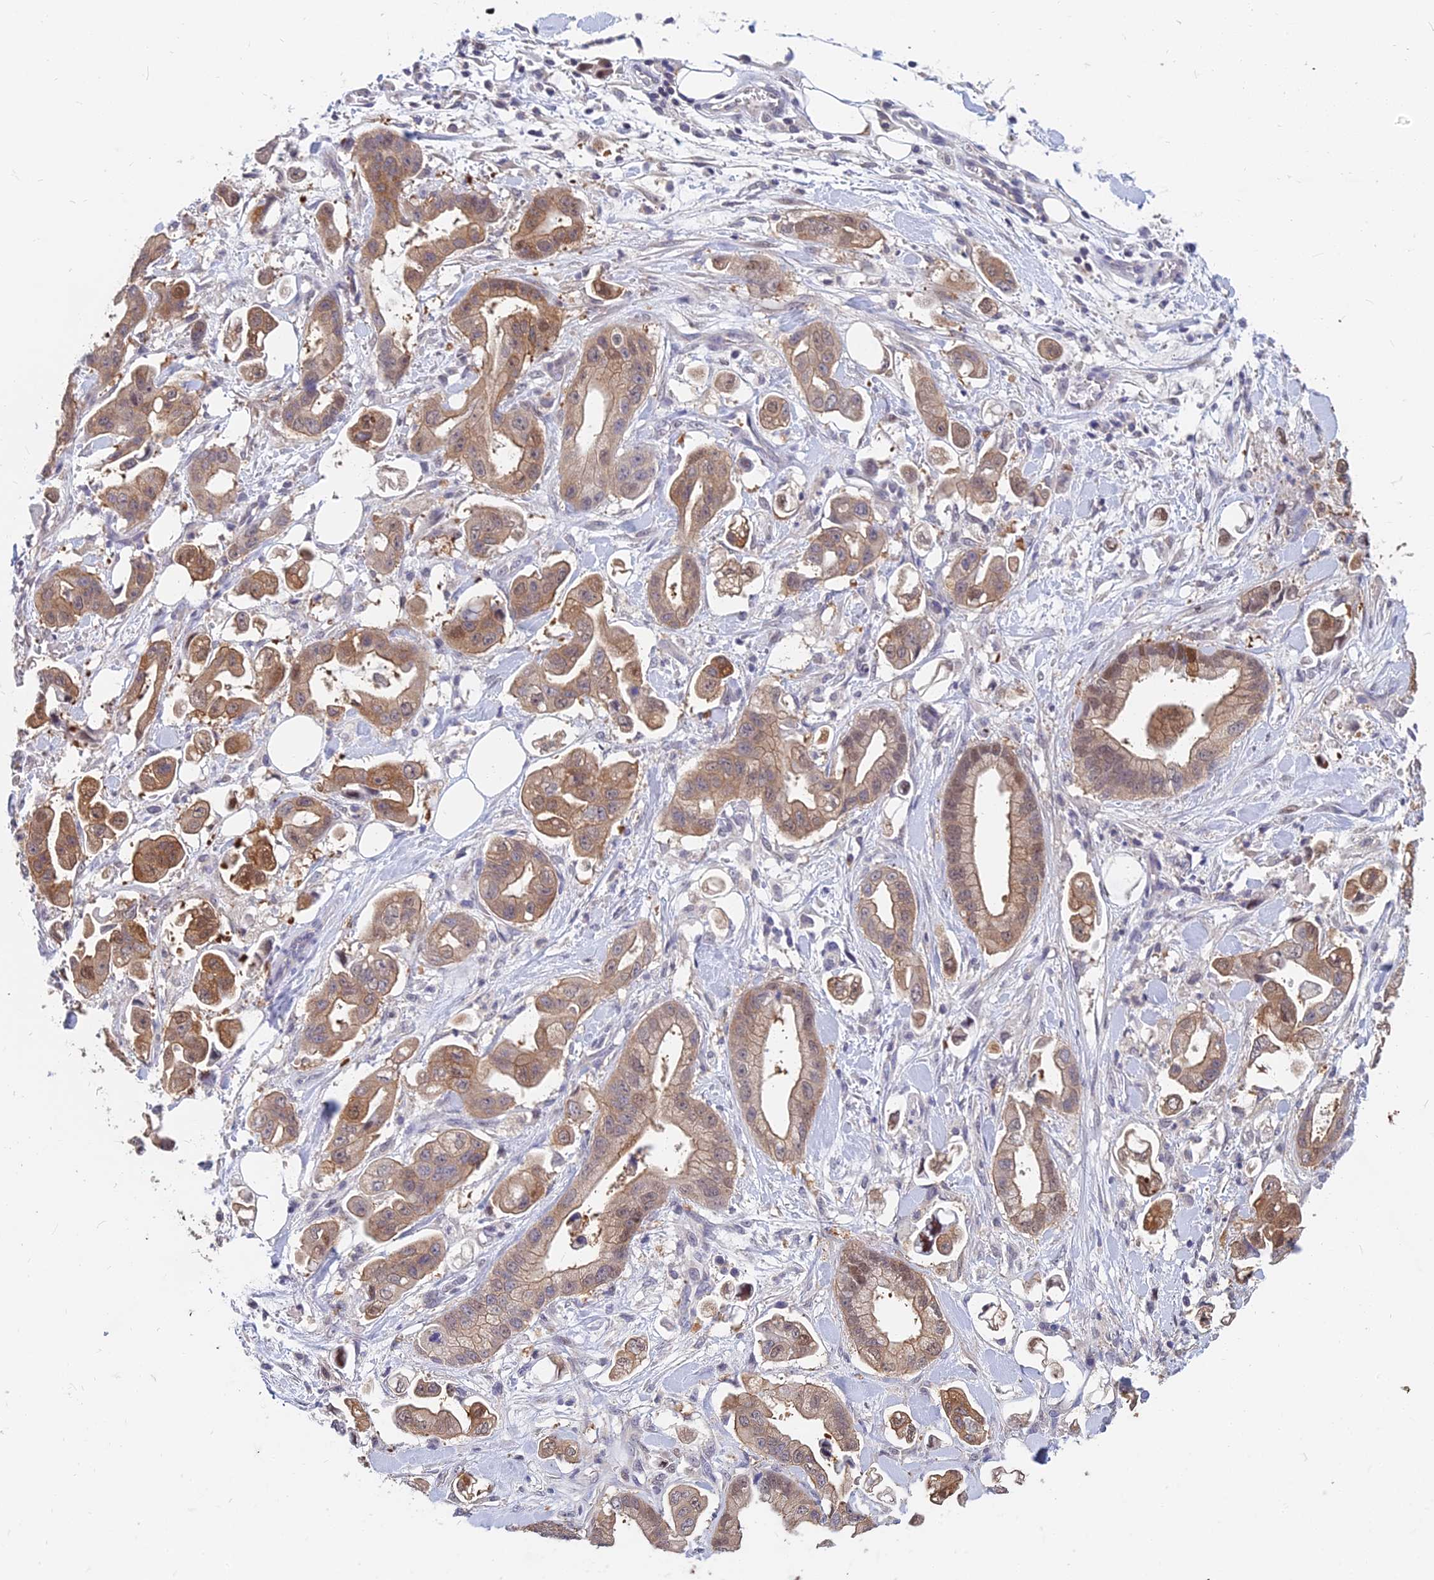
{"staining": {"intensity": "moderate", "quantity": ">75%", "location": "cytoplasmic/membranous,nuclear"}, "tissue": "stomach cancer", "cell_type": "Tumor cells", "image_type": "cancer", "snomed": [{"axis": "morphology", "description": "Adenocarcinoma, NOS"}, {"axis": "topography", "description": "Stomach"}], "caption": "Moderate cytoplasmic/membranous and nuclear staining for a protein is seen in about >75% of tumor cells of adenocarcinoma (stomach) using immunohistochemistry.", "gene": "B3GALT4", "patient": {"sex": "male", "age": 62}}